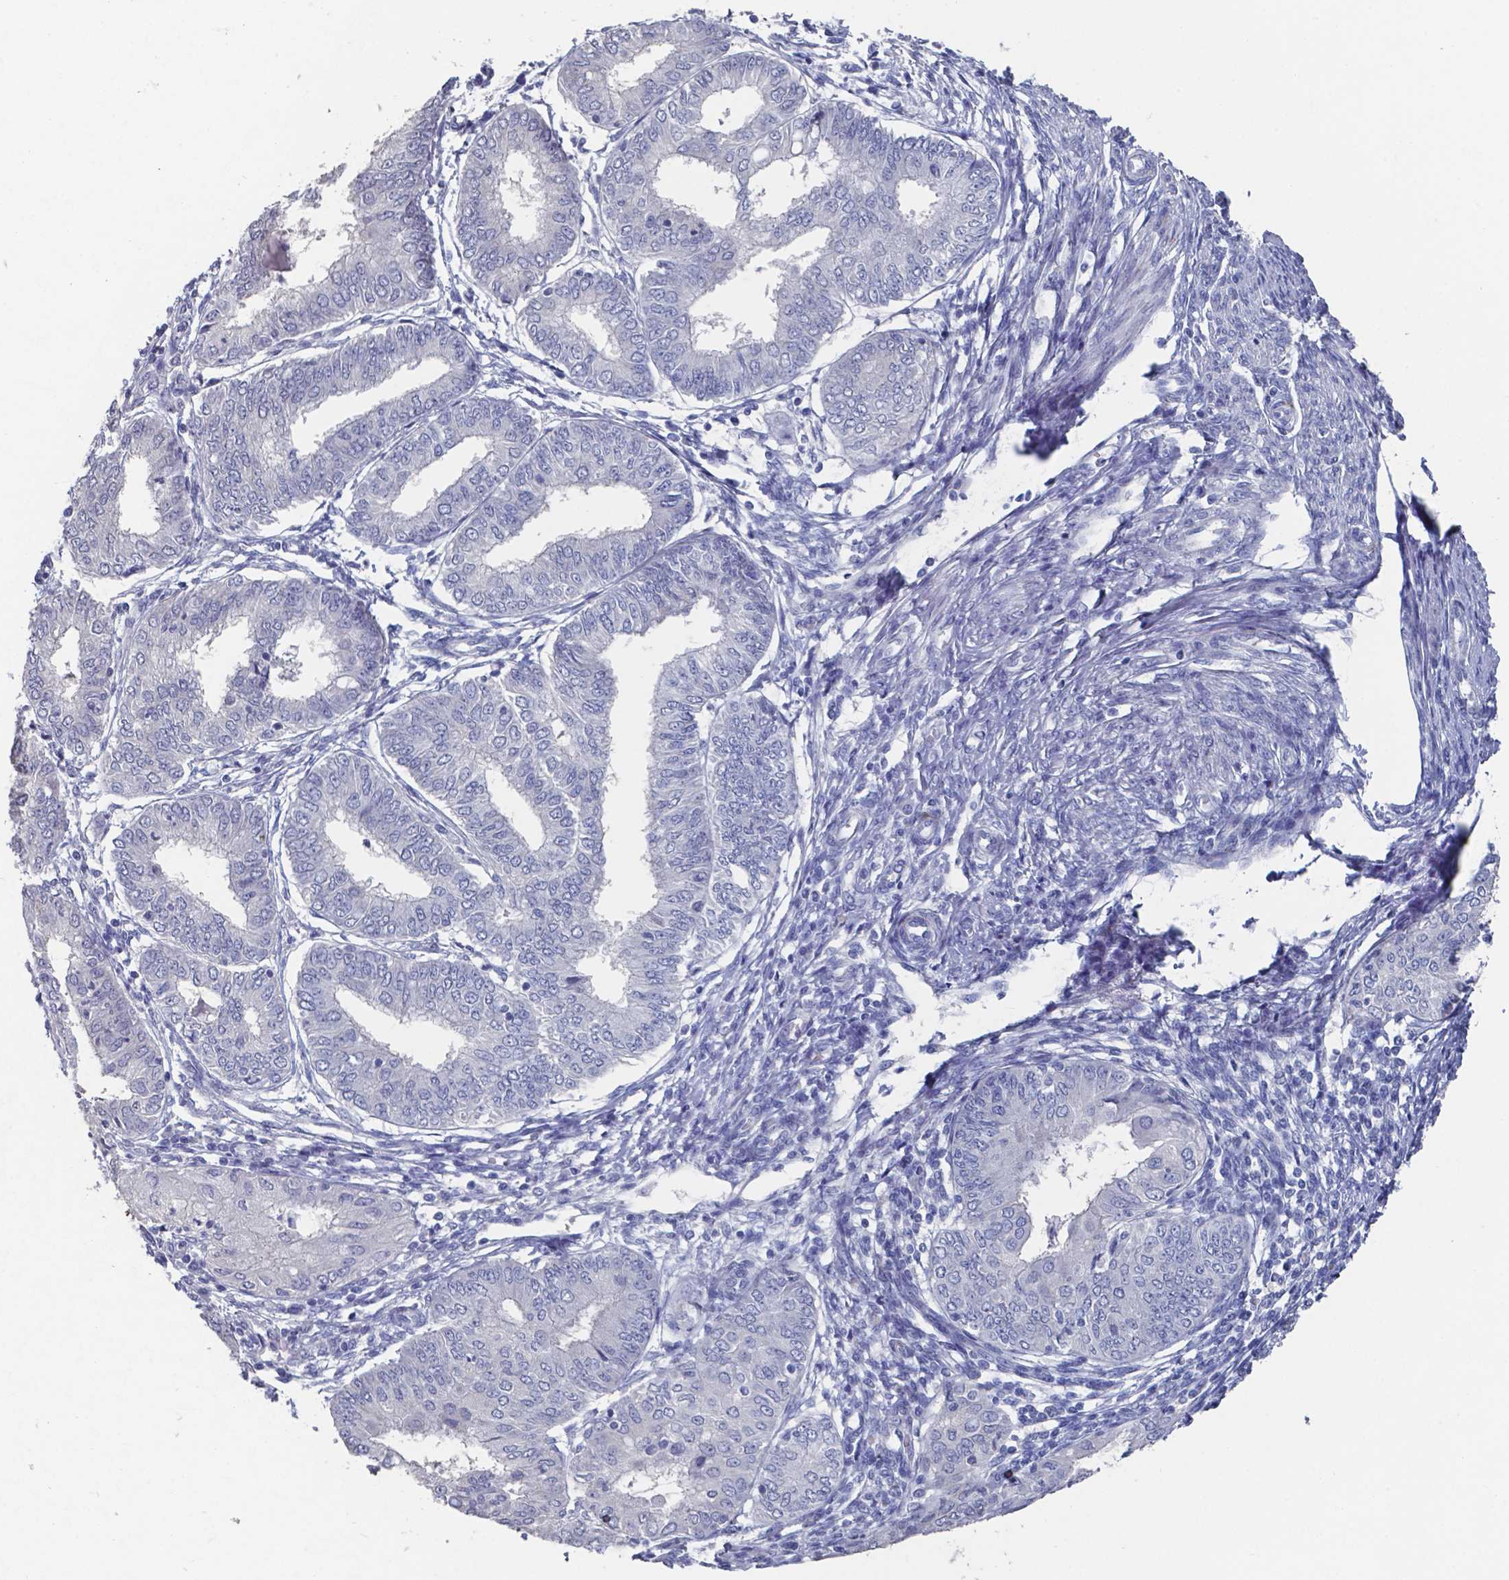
{"staining": {"intensity": "negative", "quantity": "none", "location": "none"}, "tissue": "endometrial cancer", "cell_type": "Tumor cells", "image_type": "cancer", "snomed": [{"axis": "morphology", "description": "Adenocarcinoma, NOS"}, {"axis": "topography", "description": "Endometrium"}], "caption": "The image shows no significant staining in tumor cells of adenocarcinoma (endometrial).", "gene": "PLA2R1", "patient": {"sex": "female", "age": 68}}